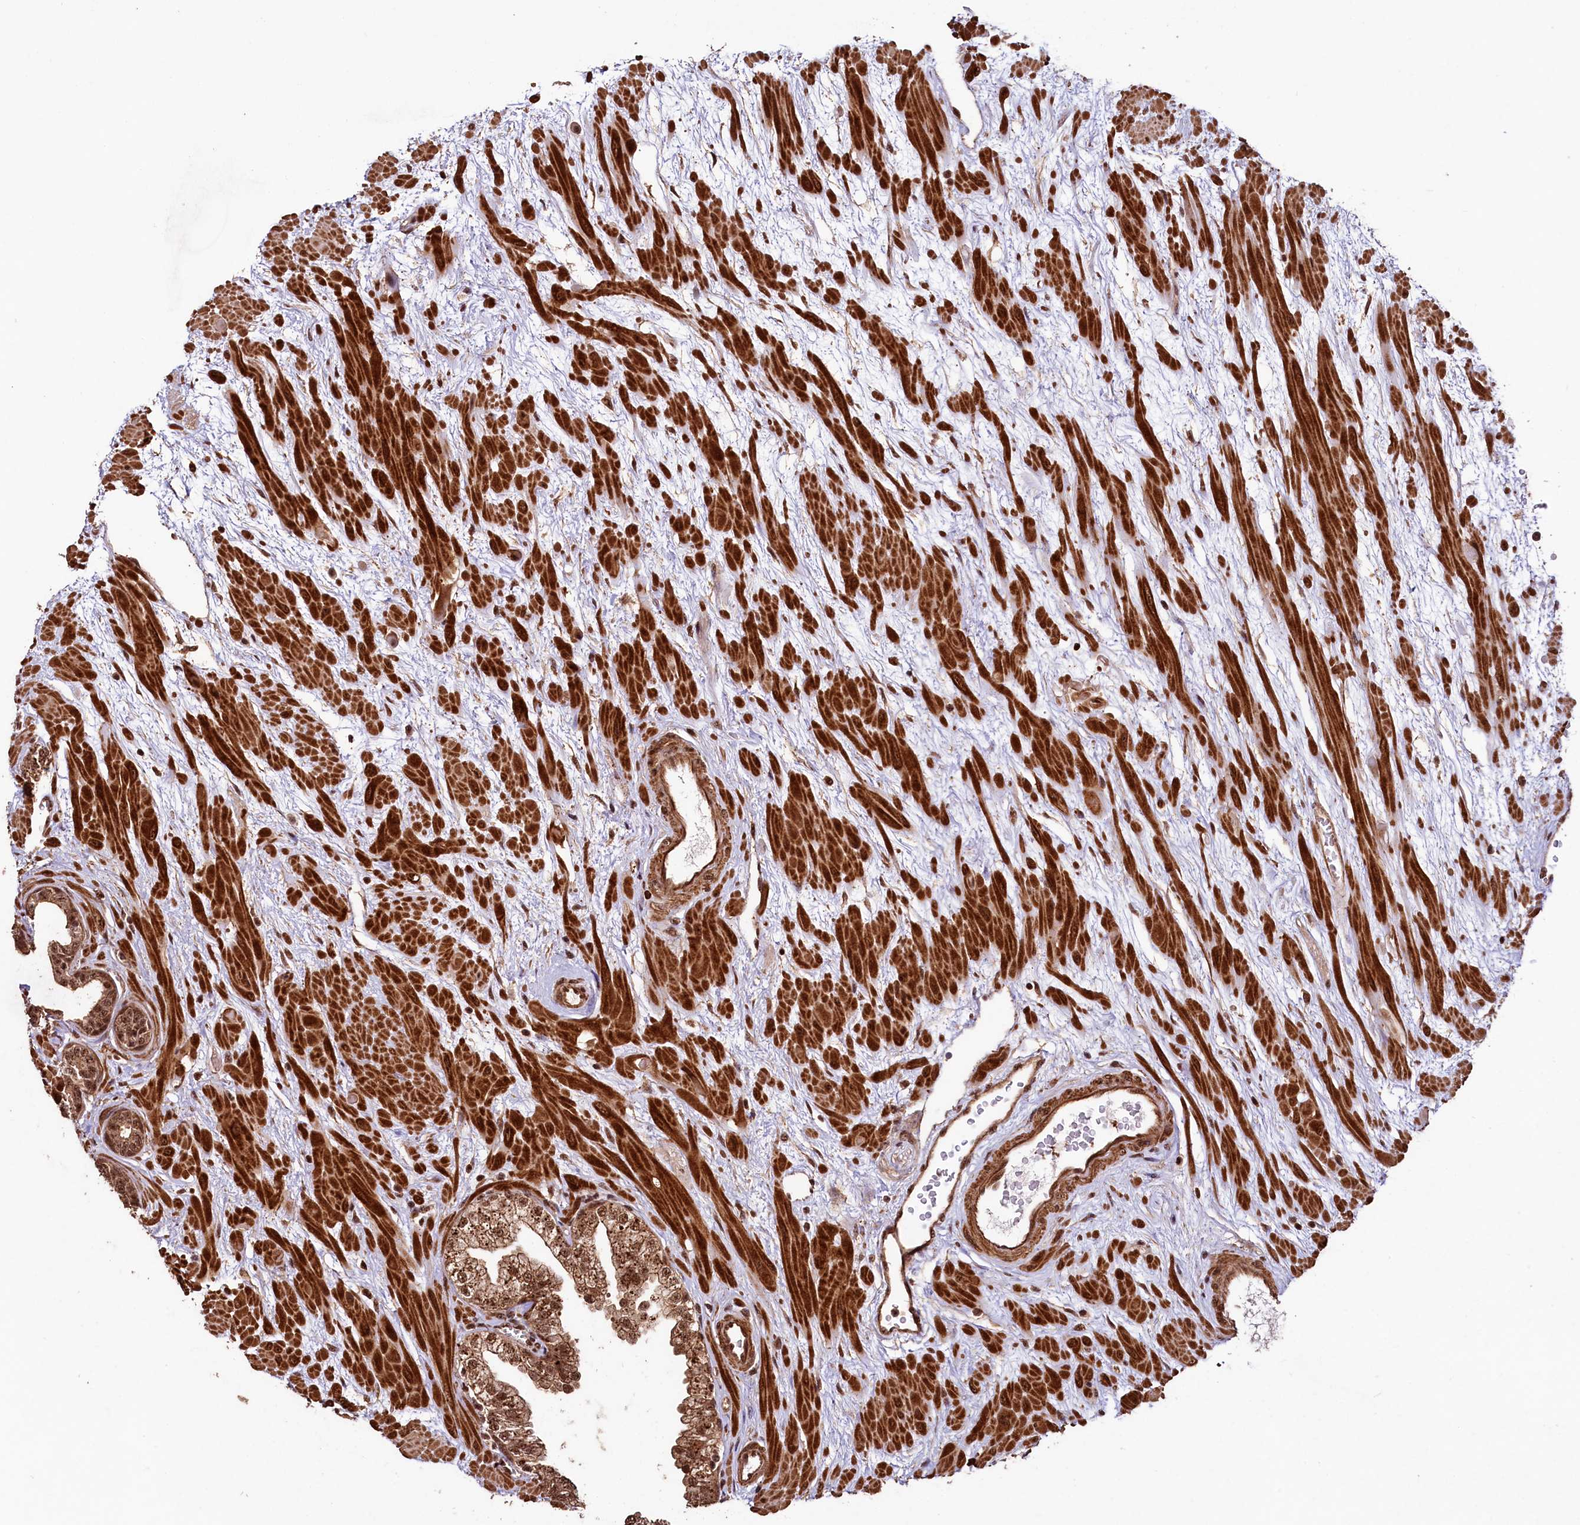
{"staining": {"intensity": "moderate", "quantity": ">75%", "location": "cytoplasmic/membranous,nuclear"}, "tissue": "prostate", "cell_type": "Glandular cells", "image_type": "normal", "snomed": [{"axis": "morphology", "description": "Normal tissue, NOS"}, {"axis": "topography", "description": "Prostate"}], "caption": "There is medium levels of moderate cytoplasmic/membranous,nuclear expression in glandular cells of benign prostate, as demonstrated by immunohistochemical staining (brown color).", "gene": "SFSWAP", "patient": {"sex": "male", "age": 48}}